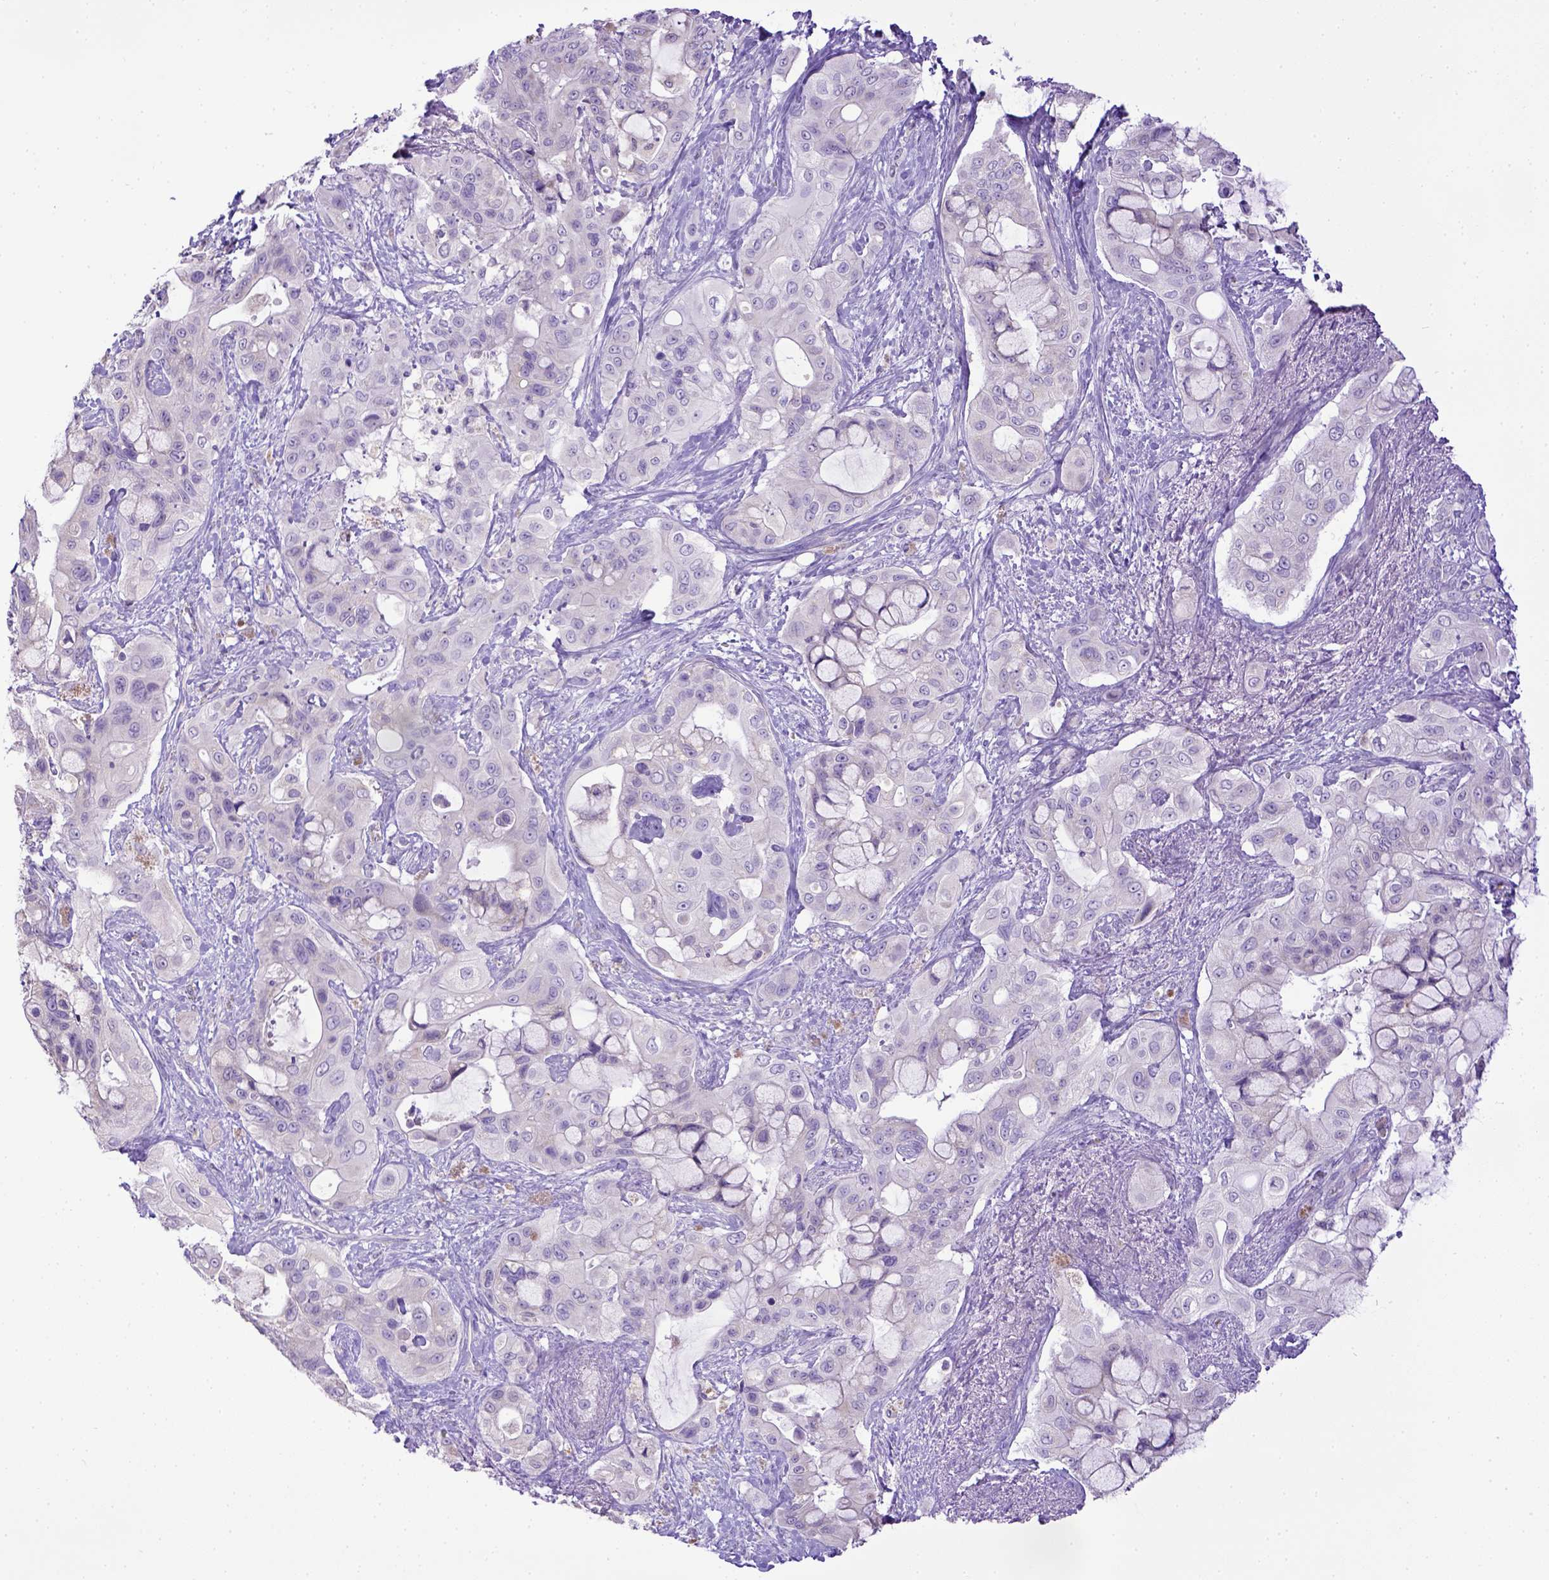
{"staining": {"intensity": "negative", "quantity": "none", "location": "none"}, "tissue": "pancreatic cancer", "cell_type": "Tumor cells", "image_type": "cancer", "snomed": [{"axis": "morphology", "description": "Adenocarcinoma, NOS"}, {"axis": "topography", "description": "Pancreas"}], "caption": "The histopathology image exhibits no significant positivity in tumor cells of pancreatic cancer (adenocarcinoma).", "gene": "SPEF1", "patient": {"sex": "male", "age": 71}}